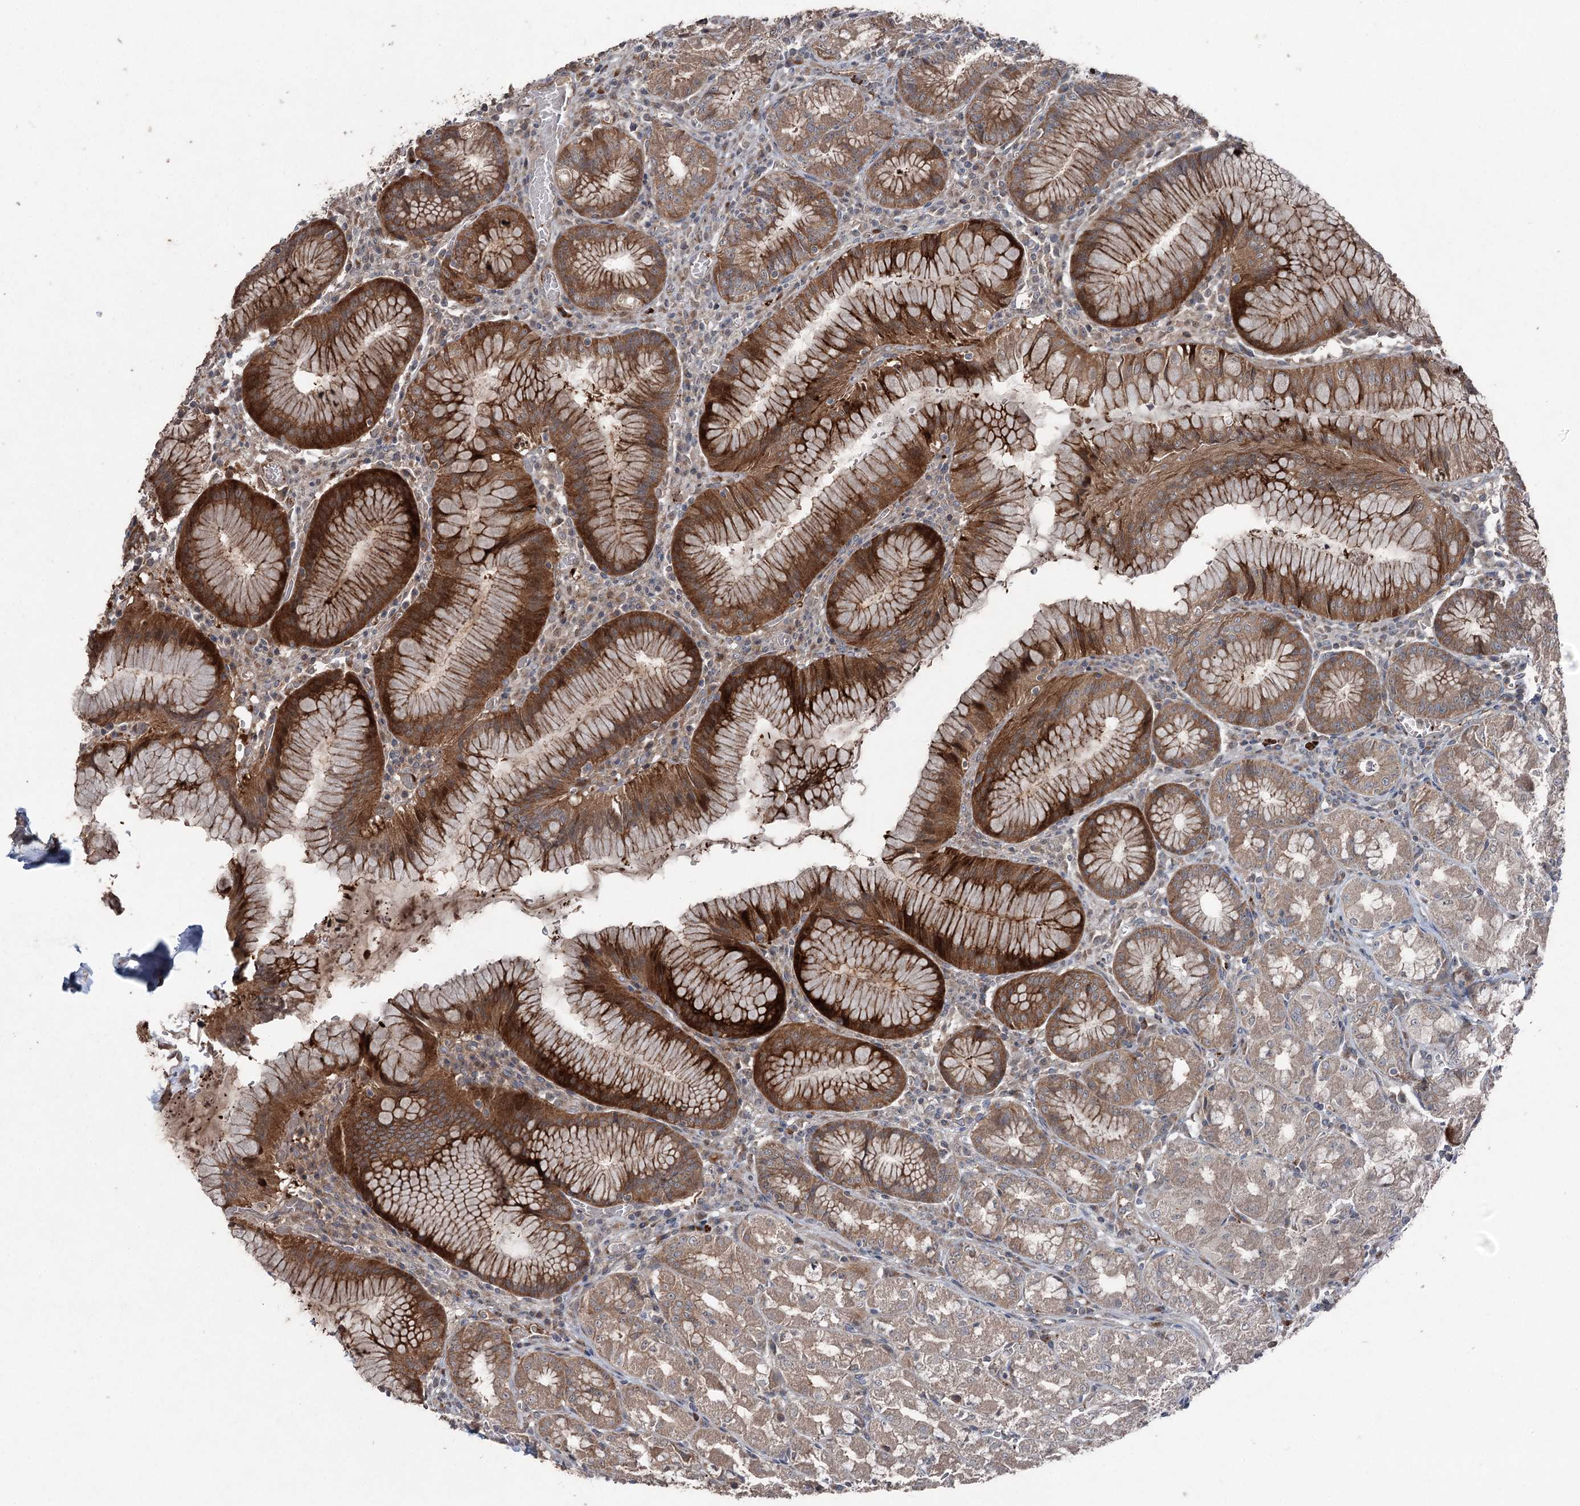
{"staining": {"intensity": "strong", "quantity": "25%-75%", "location": "cytoplasmic/membranous"}, "tissue": "stomach", "cell_type": "Glandular cells", "image_type": "normal", "snomed": [{"axis": "morphology", "description": "Normal tissue, NOS"}, {"axis": "topography", "description": "Stomach"}], "caption": "IHC (DAB) staining of normal stomach reveals strong cytoplasmic/membranous protein expression in approximately 25%-75% of glandular cells. The staining was performed using DAB to visualize the protein expression in brown, while the nuclei were stained in blue with hematoxylin (Magnification: 20x).", "gene": "MAPK8IP2", "patient": {"sex": "male", "age": 55}}